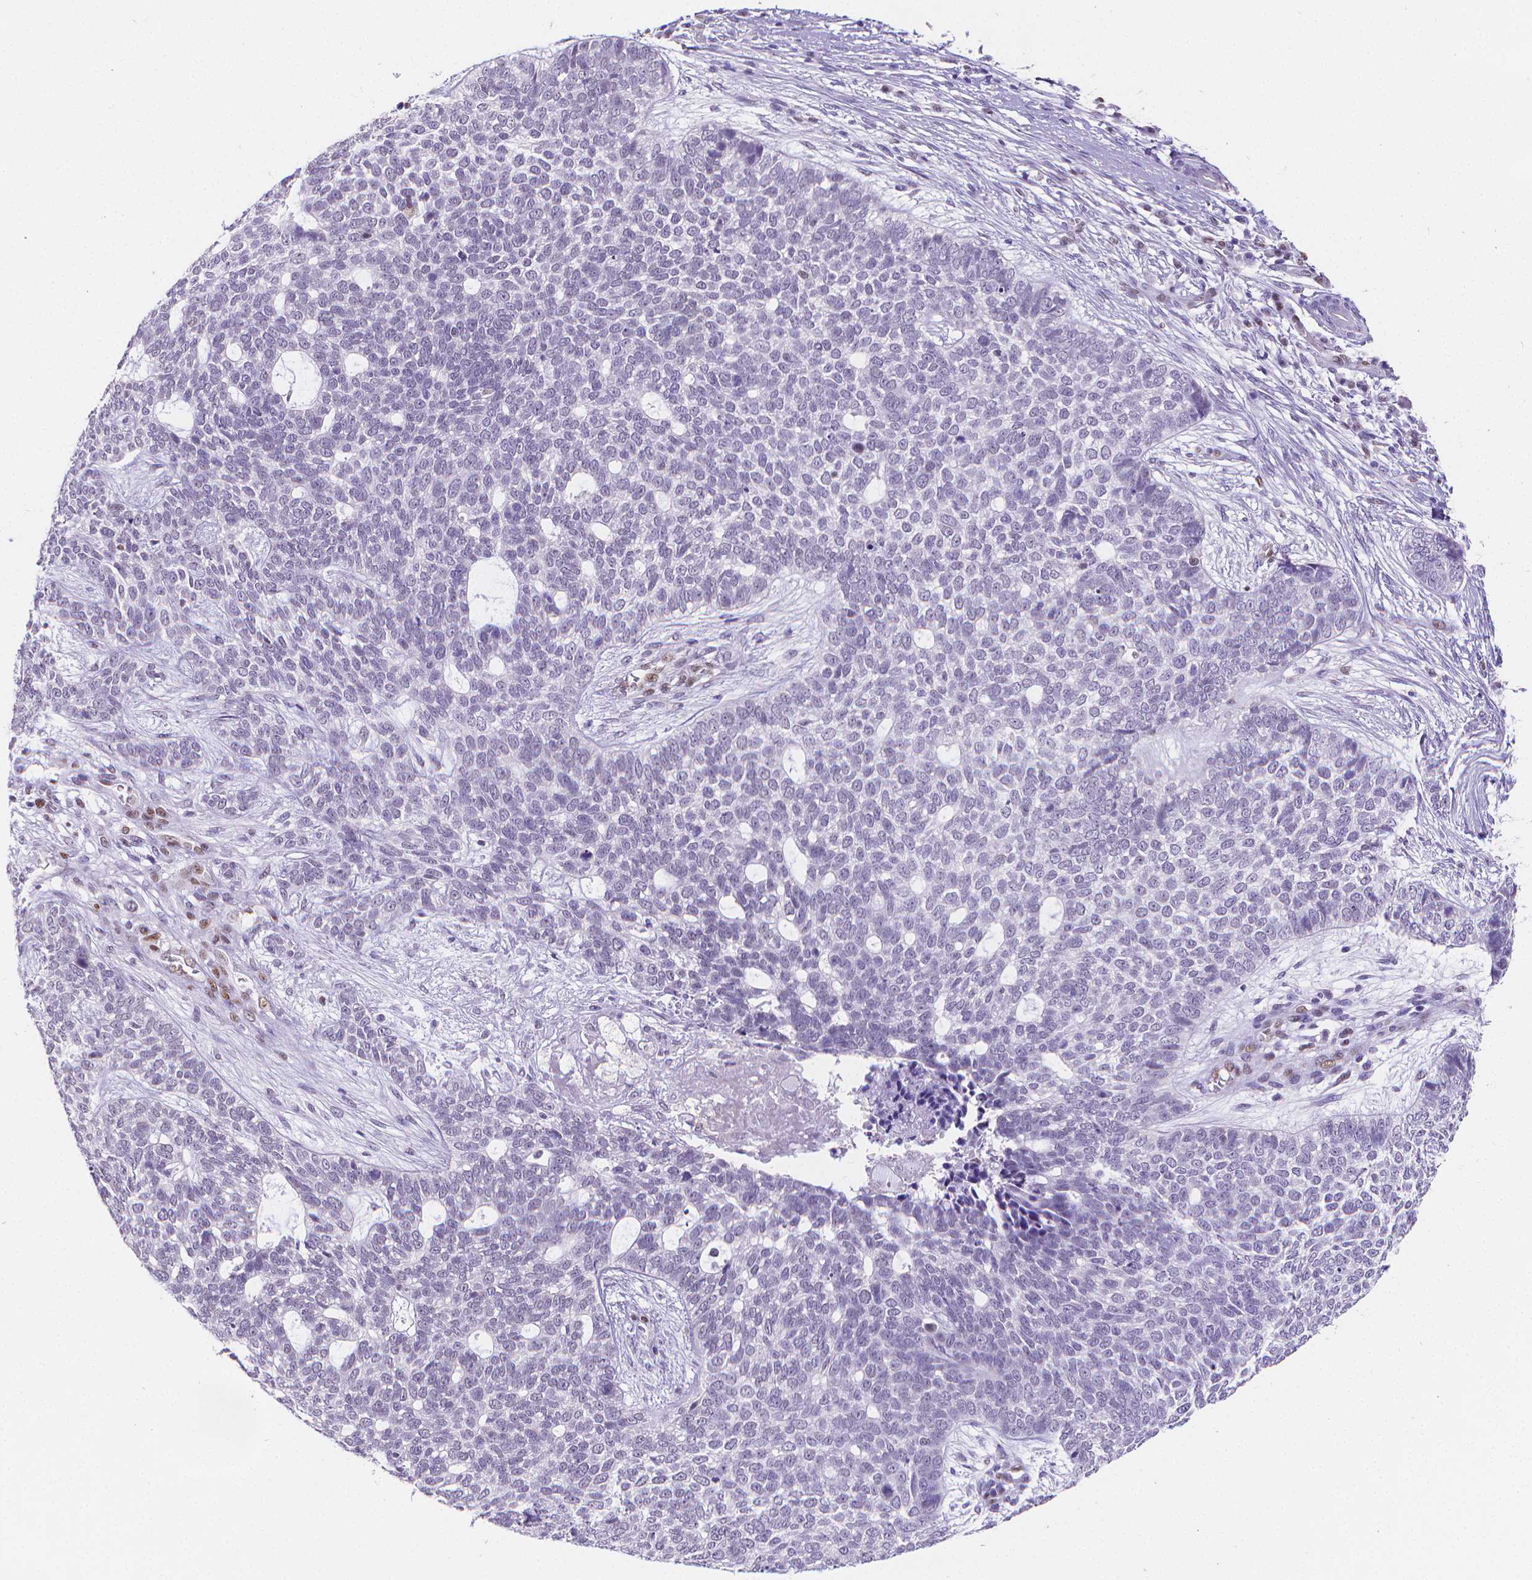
{"staining": {"intensity": "negative", "quantity": "none", "location": "none"}, "tissue": "skin cancer", "cell_type": "Tumor cells", "image_type": "cancer", "snomed": [{"axis": "morphology", "description": "Basal cell carcinoma"}, {"axis": "topography", "description": "Skin"}], "caption": "Tumor cells show no significant protein positivity in basal cell carcinoma (skin).", "gene": "MEF2C", "patient": {"sex": "female", "age": 69}}